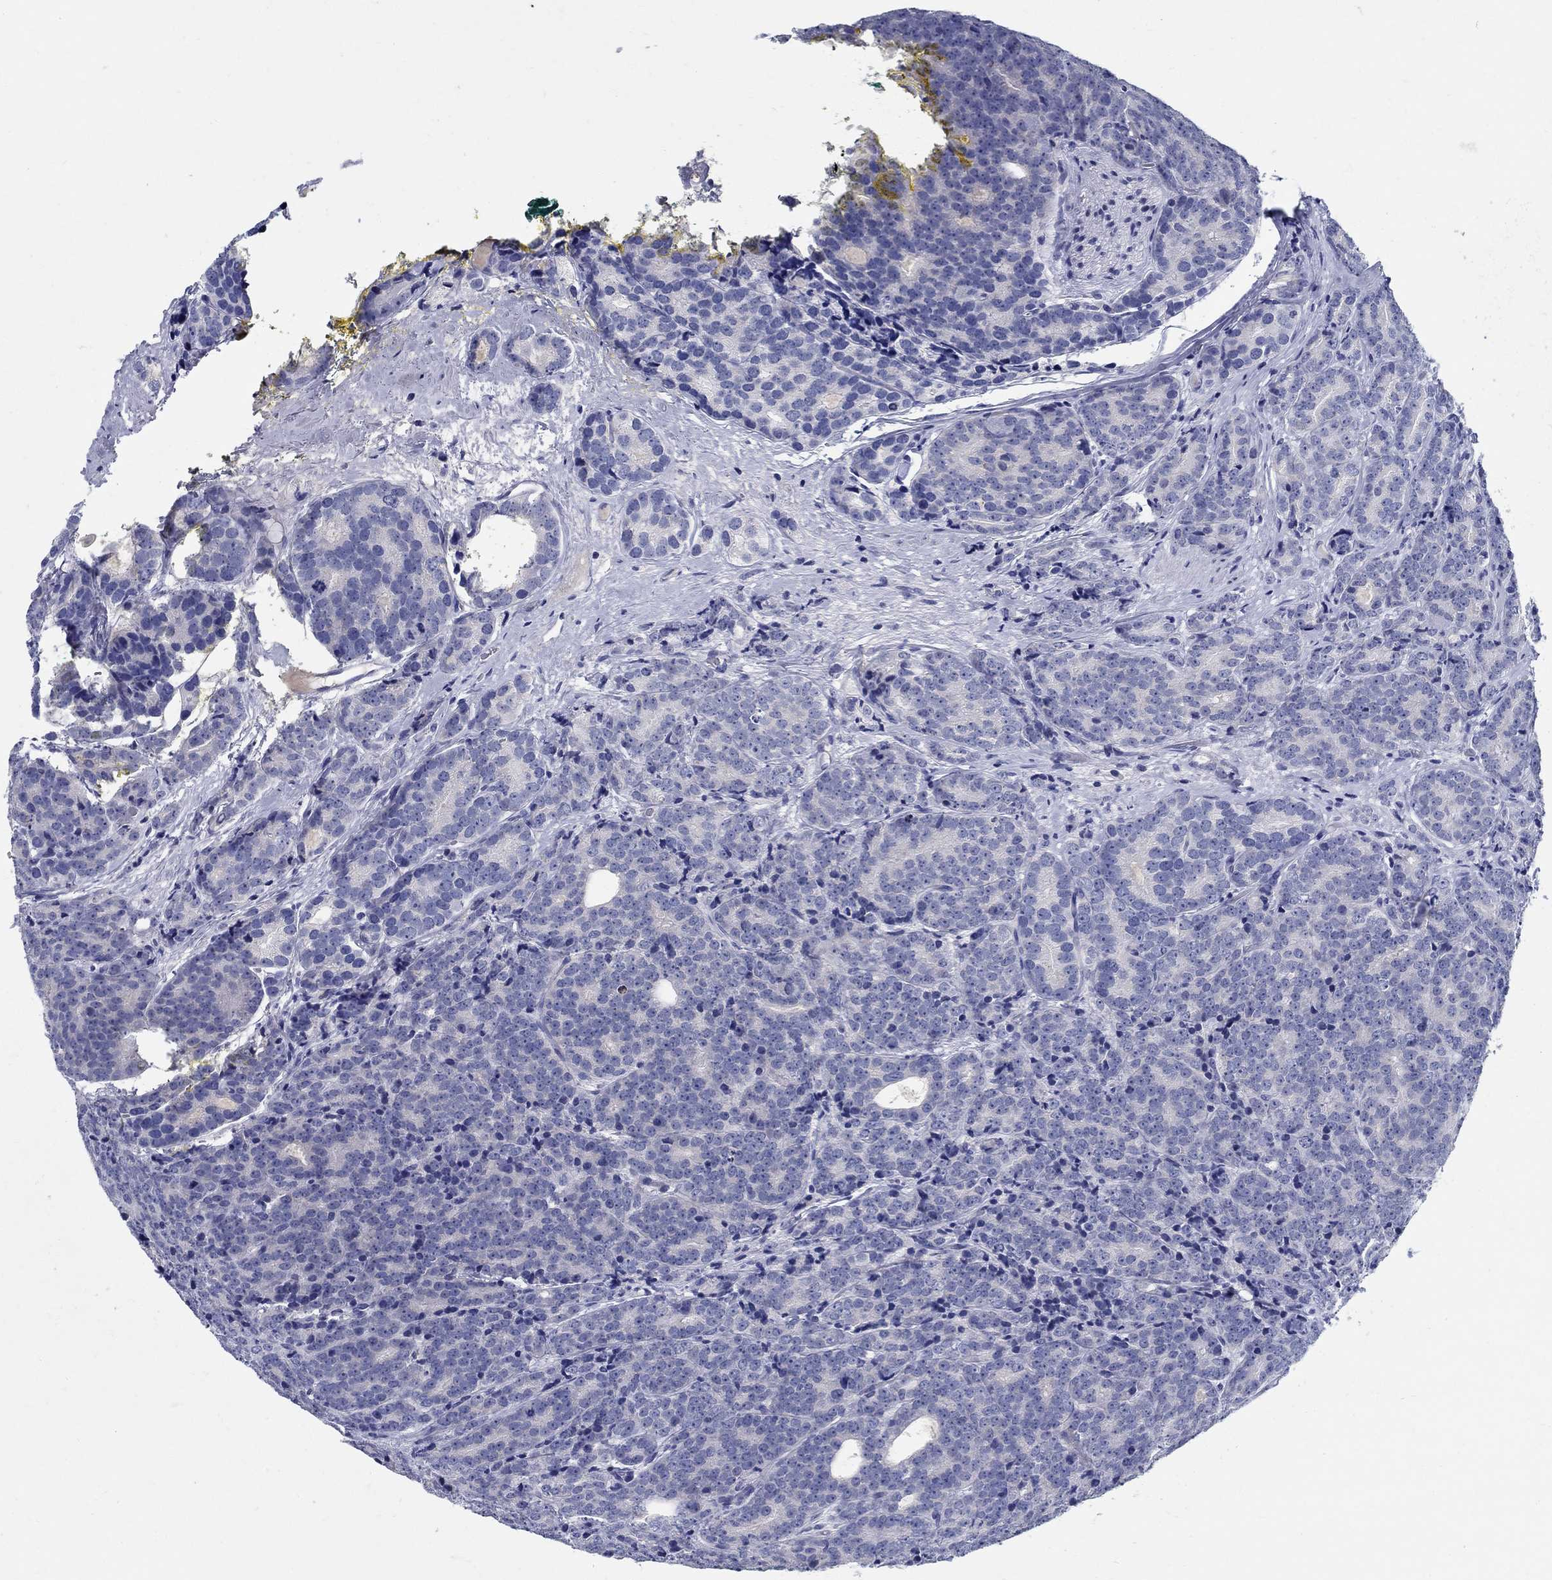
{"staining": {"intensity": "negative", "quantity": "none", "location": "none"}, "tissue": "prostate cancer", "cell_type": "Tumor cells", "image_type": "cancer", "snomed": [{"axis": "morphology", "description": "Adenocarcinoma, NOS"}, {"axis": "topography", "description": "Prostate"}], "caption": "Human prostate cancer stained for a protein using immunohistochemistry reveals no staining in tumor cells.", "gene": "CRYGD", "patient": {"sex": "male", "age": 71}}